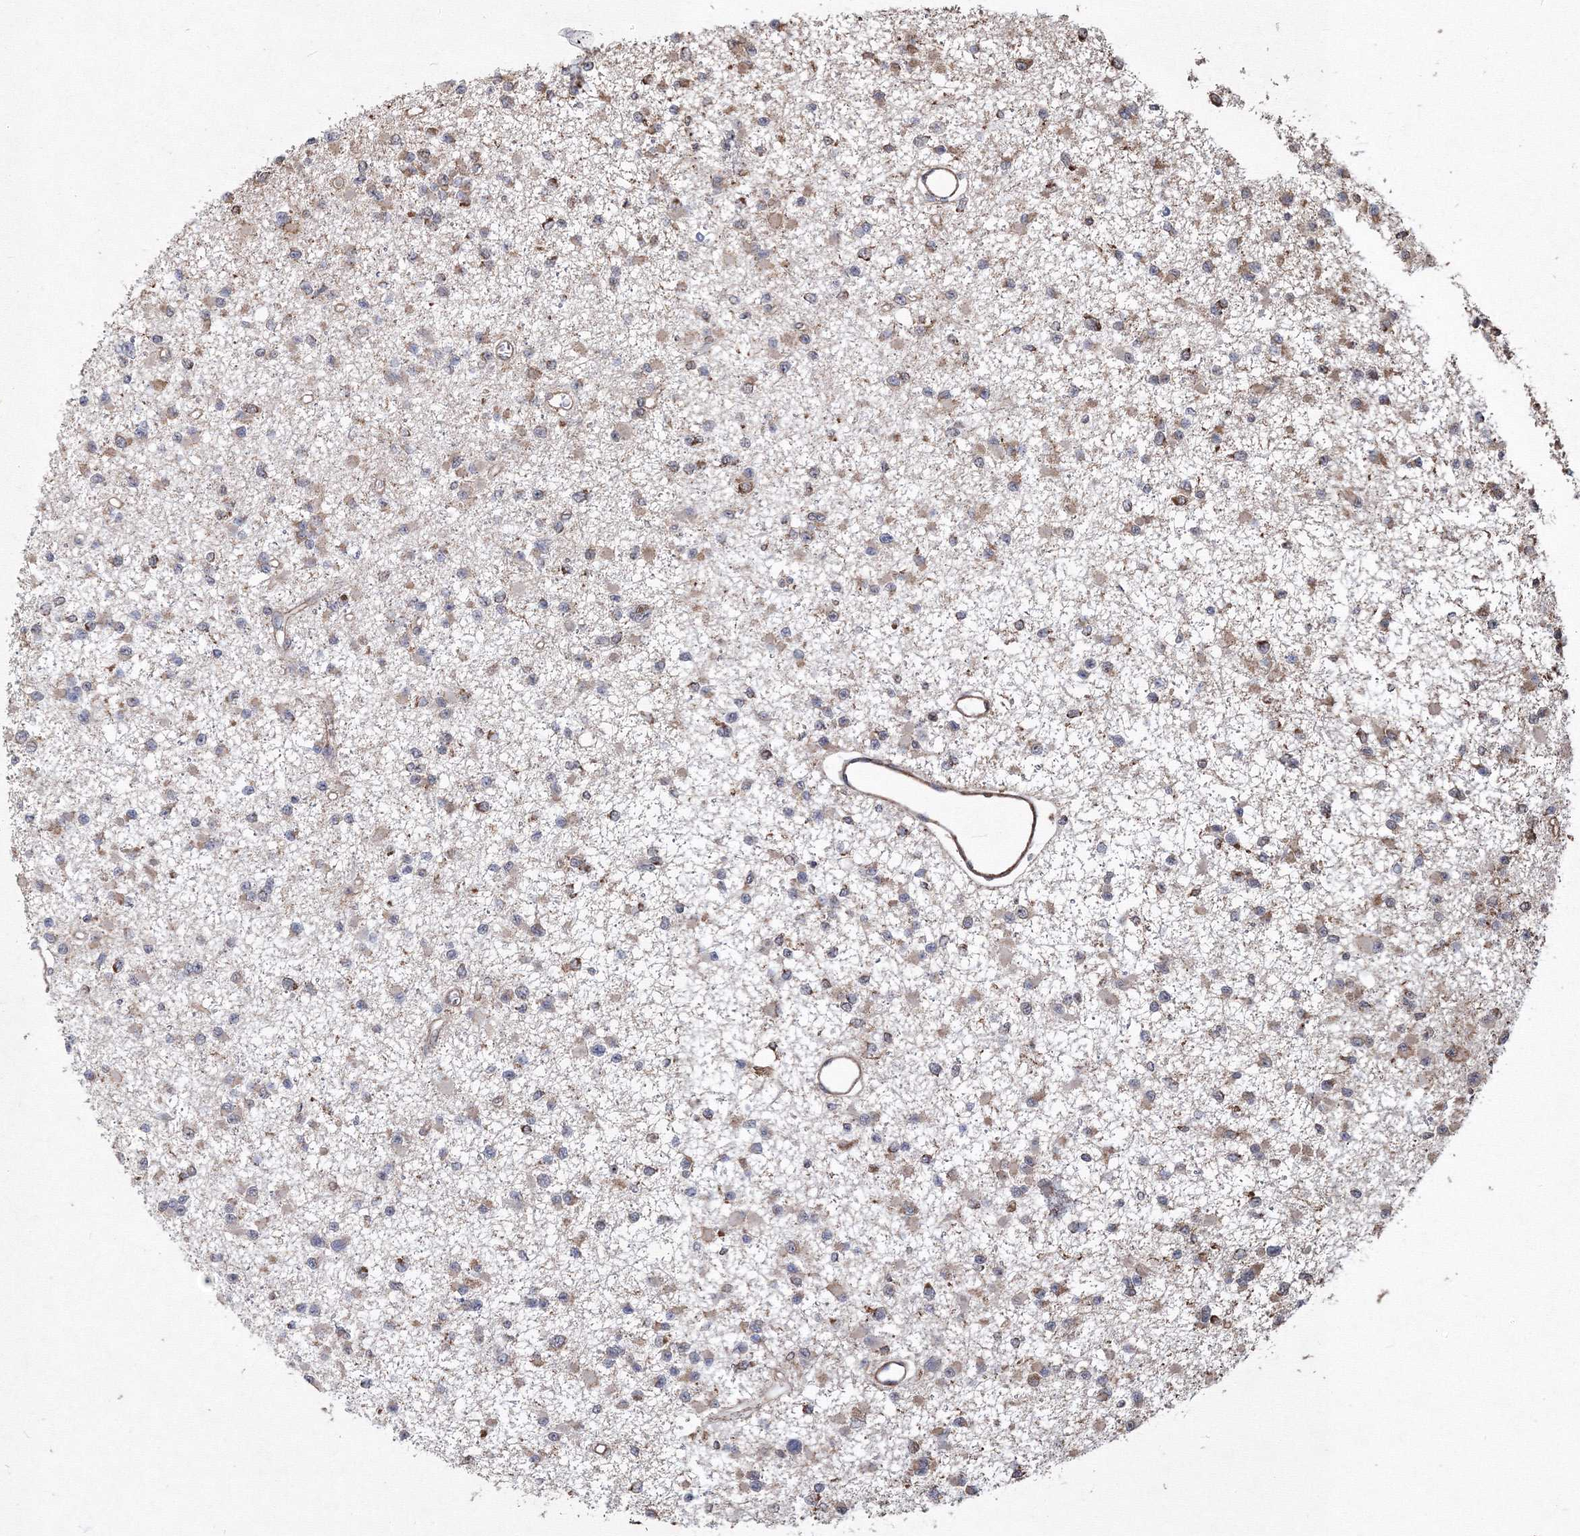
{"staining": {"intensity": "weak", "quantity": "25%-75%", "location": "cytoplasmic/membranous"}, "tissue": "glioma", "cell_type": "Tumor cells", "image_type": "cancer", "snomed": [{"axis": "morphology", "description": "Glioma, malignant, Low grade"}, {"axis": "topography", "description": "Brain"}], "caption": "Glioma tissue demonstrates weak cytoplasmic/membranous expression in about 25%-75% of tumor cells", "gene": "TMEM139", "patient": {"sex": "female", "age": 22}}